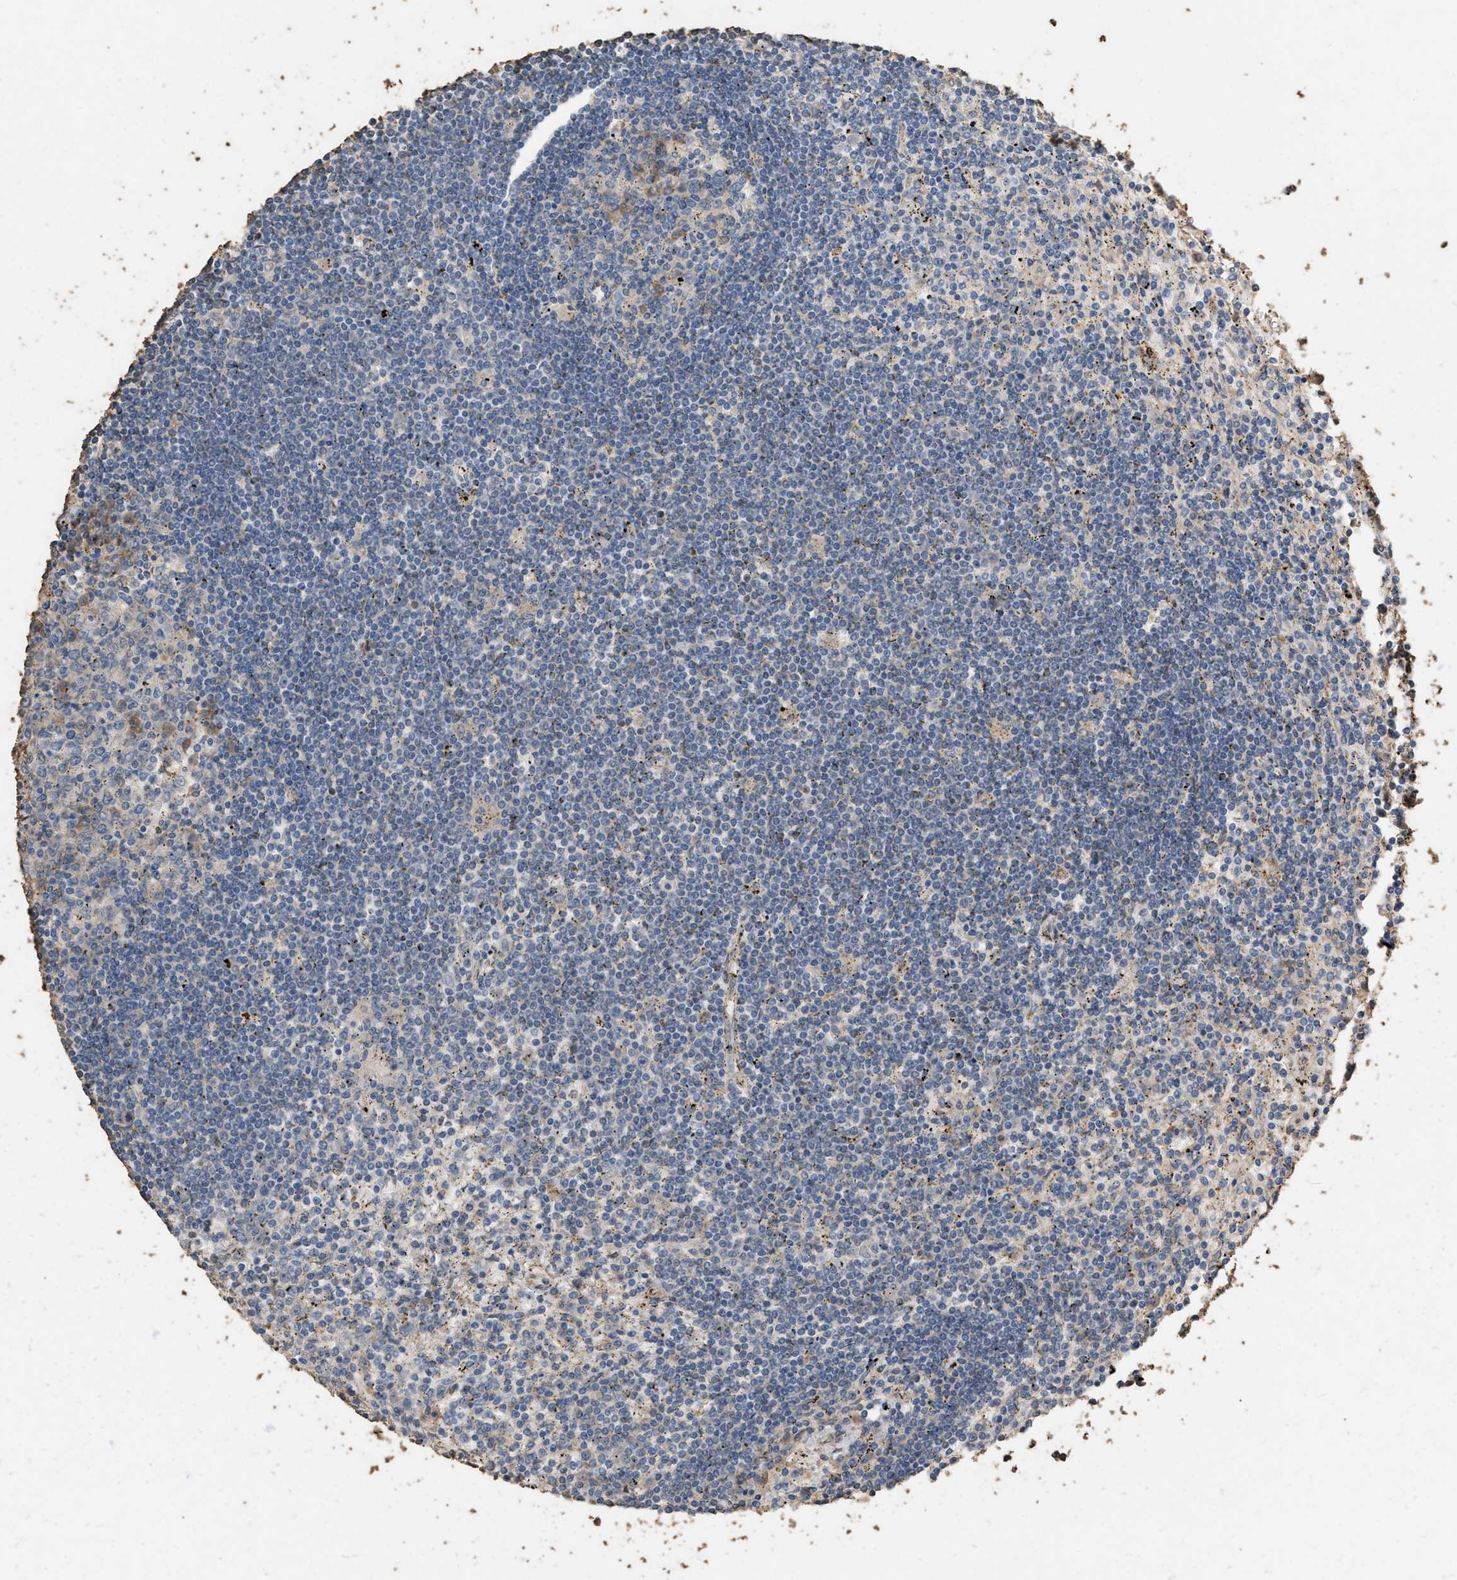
{"staining": {"intensity": "negative", "quantity": "none", "location": "none"}, "tissue": "lymphoma", "cell_type": "Tumor cells", "image_type": "cancer", "snomed": [{"axis": "morphology", "description": "Malignant lymphoma, non-Hodgkin's type, Low grade"}, {"axis": "topography", "description": "Spleen"}], "caption": "Immunohistochemistry (IHC) of lymphoma reveals no expression in tumor cells.", "gene": "DCAF7", "patient": {"sex": "male", "age": 76}}